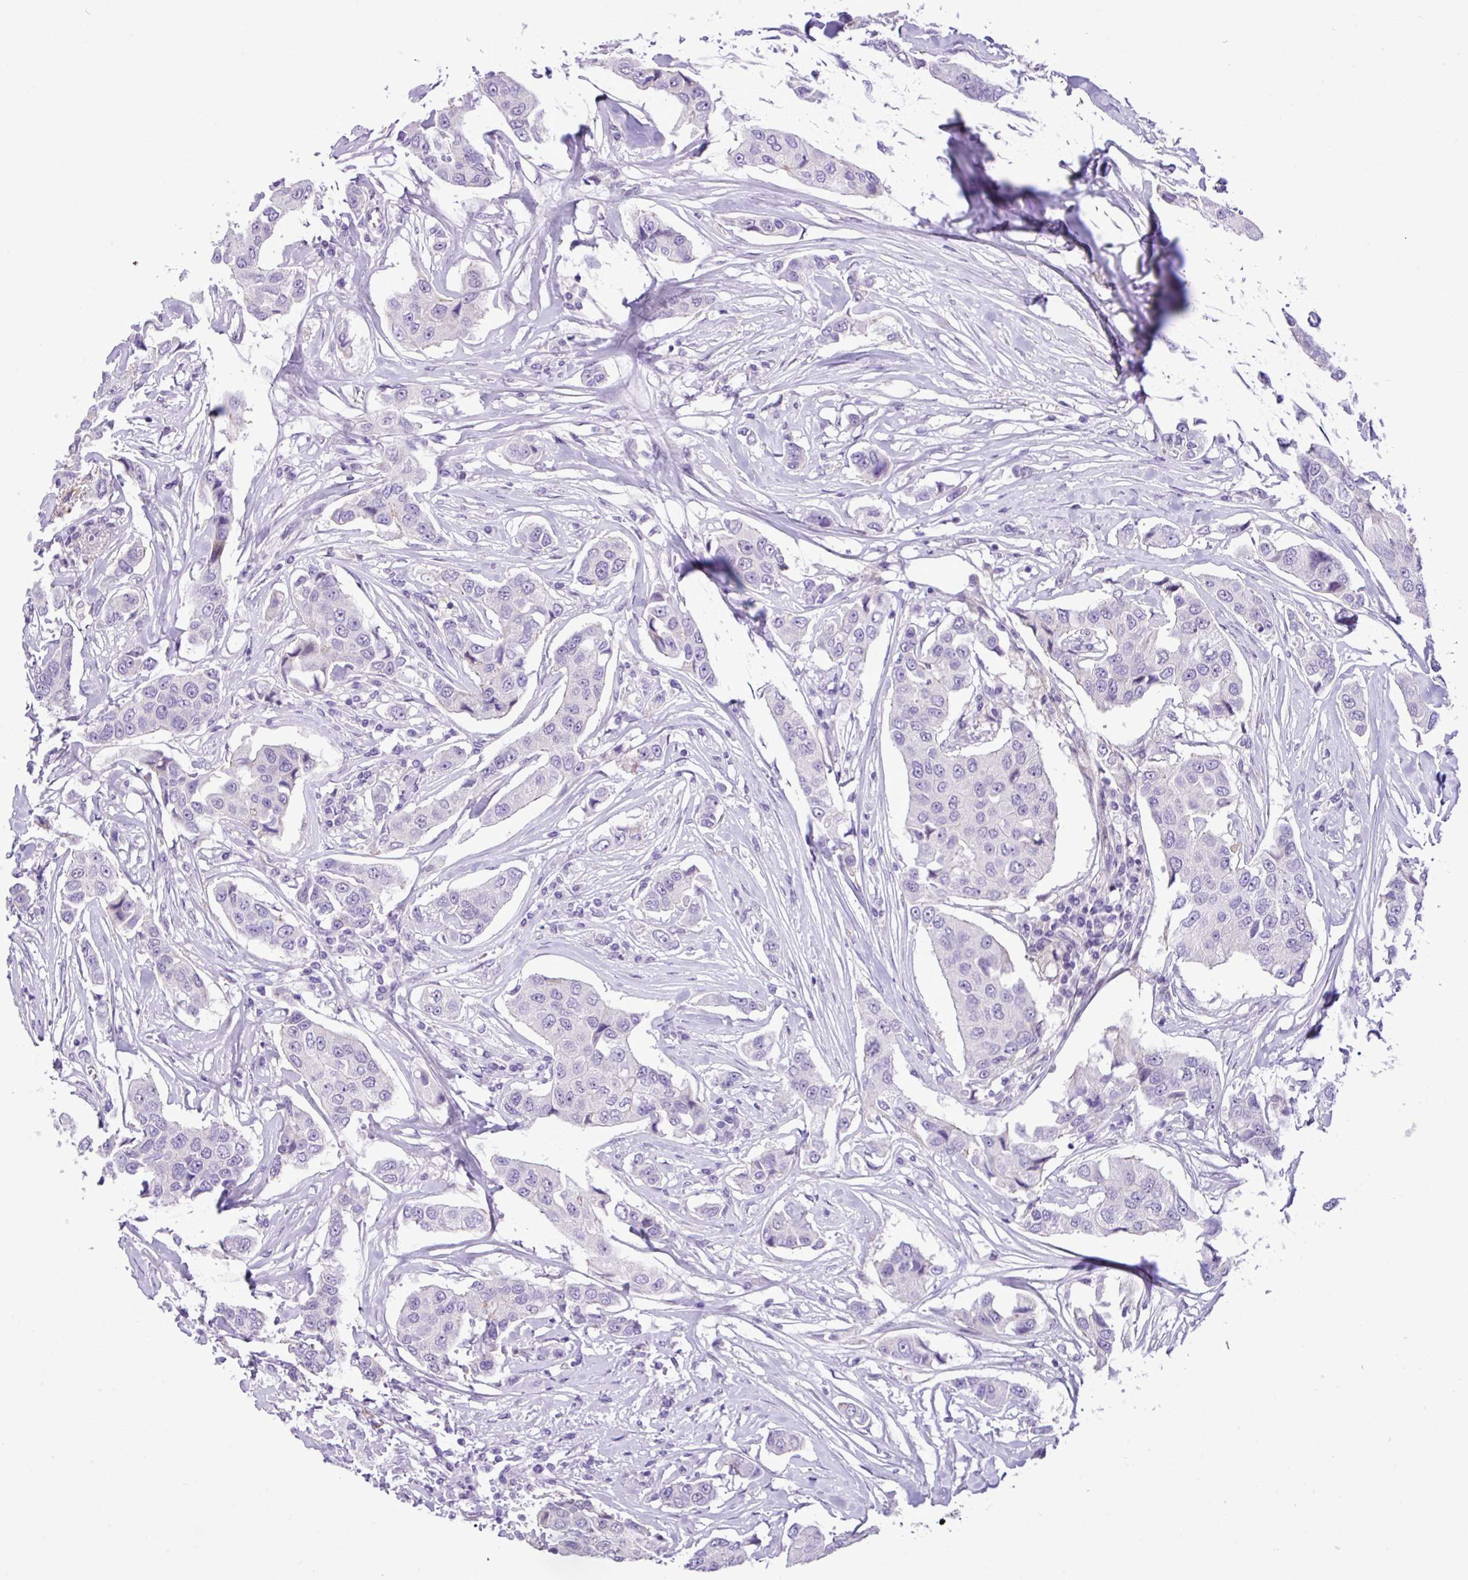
{"staining": {"intensity": "negative", "quantity": "none", "location": "none"}, "tissue": "breast cancer", "cell_type": "Tumor cells", "image_type": "cancer", "snomed": [{"axis": "morphology", "description": "Duct carcinoma"}, {"axis": "topography", "description": "Breast"}], "caption": "This histopathology image is of breast infiltrating ductal carcinoma stained with IHC to label a protein in brown with the nuclei are counter-stained blue. There is no positivity in tumor cells.", "gene": "YLPM1", "patient": {"sex": "female", "age": 80}}